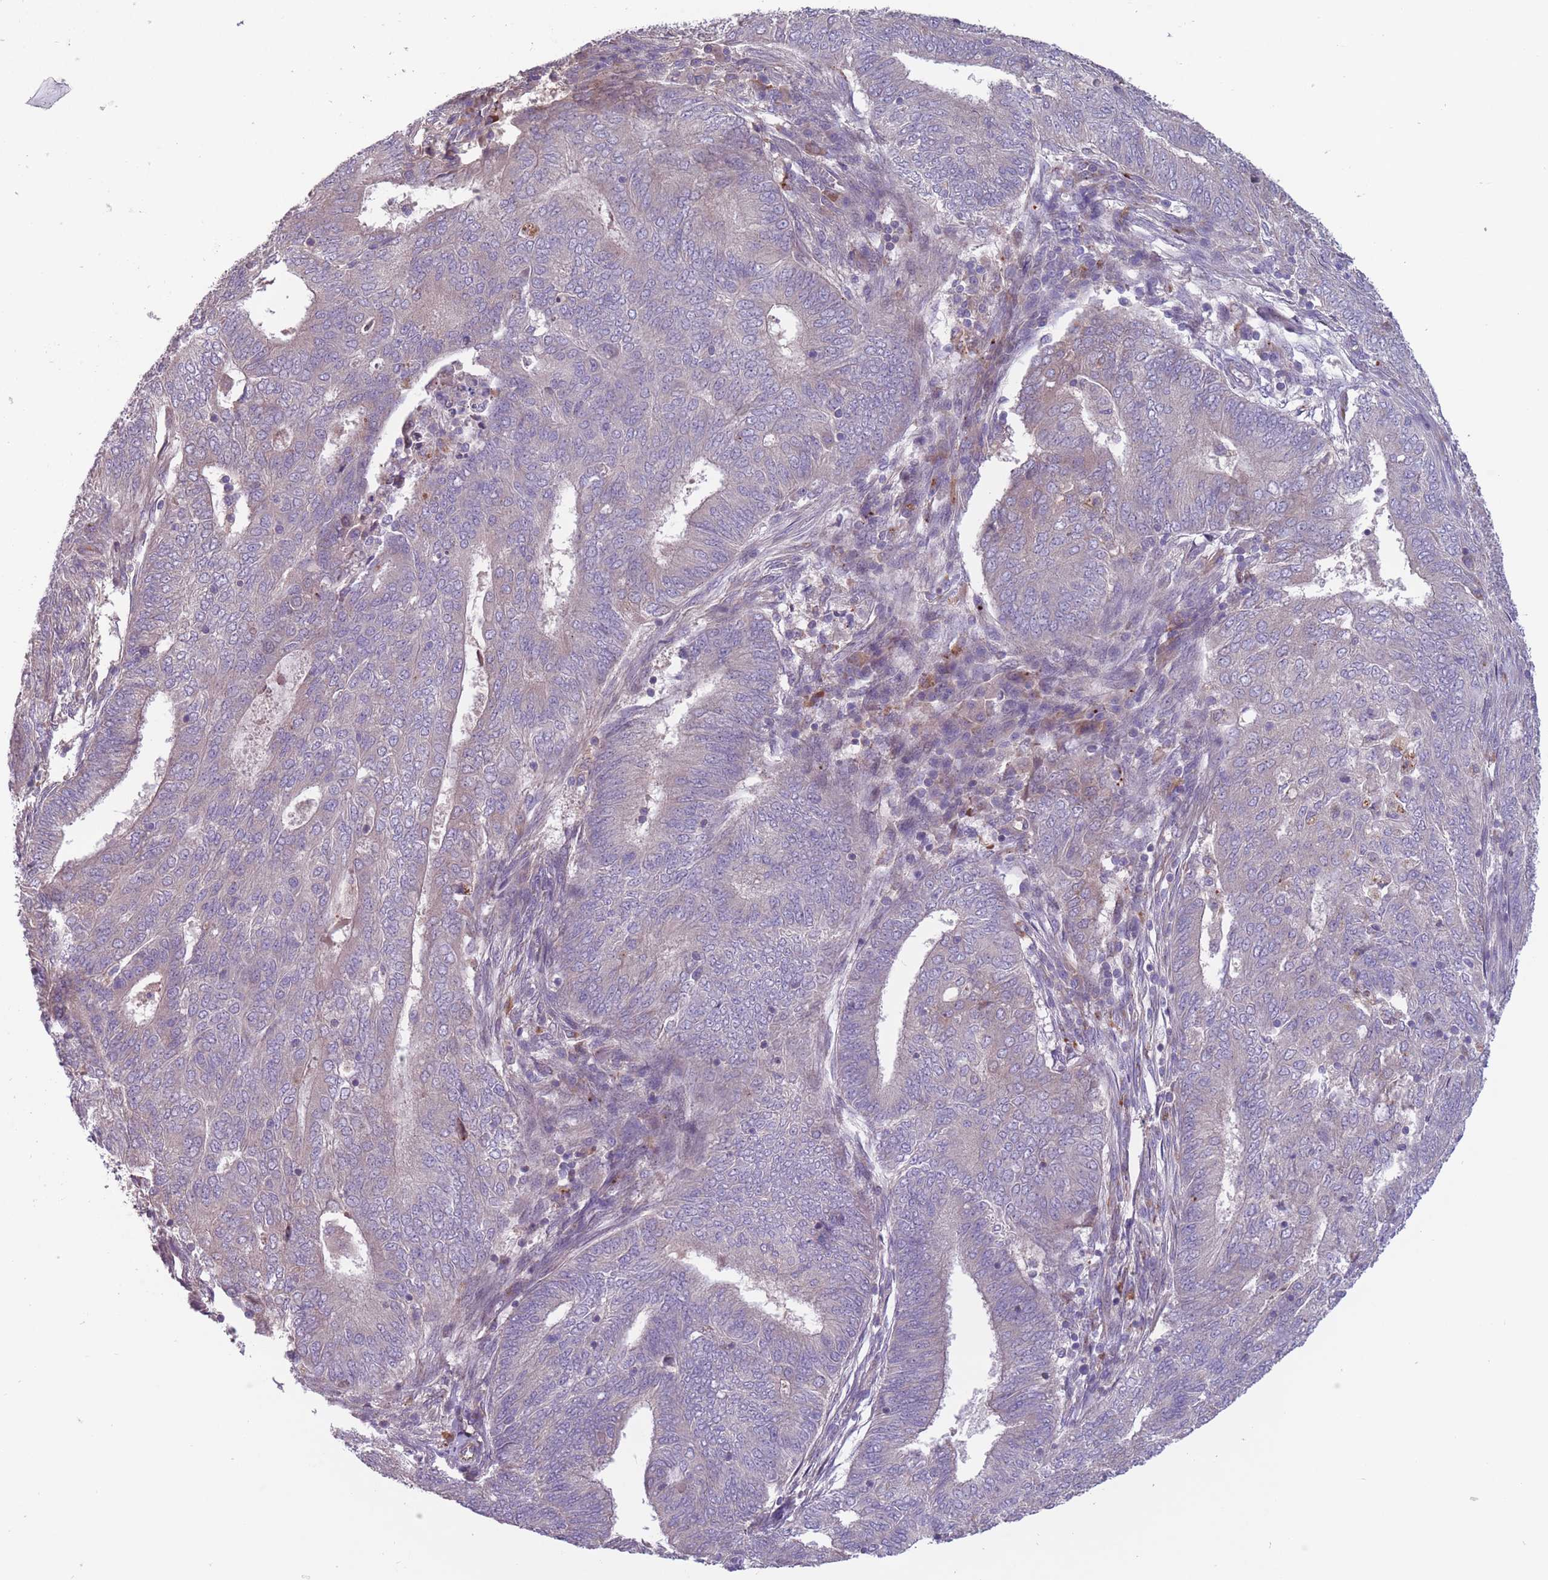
{"staining": {"intensity": "negative", "quantity": "none", "location": "none"}, "tissue": "endometrial cancer", "cell_type": "Tumor cells", "image_type": "cancer", "snomed": [{"axis": "morphology", "description": "Adenocarcinoma, NOS"}, {"axis": "topography", "description": "Endometrium"}], "caption": "Protein analysis of endometrial cancer shows no significant positivity in tumor cells.", "gene": "ITPKC", "patient": {"sex": "female", "age": 62}}